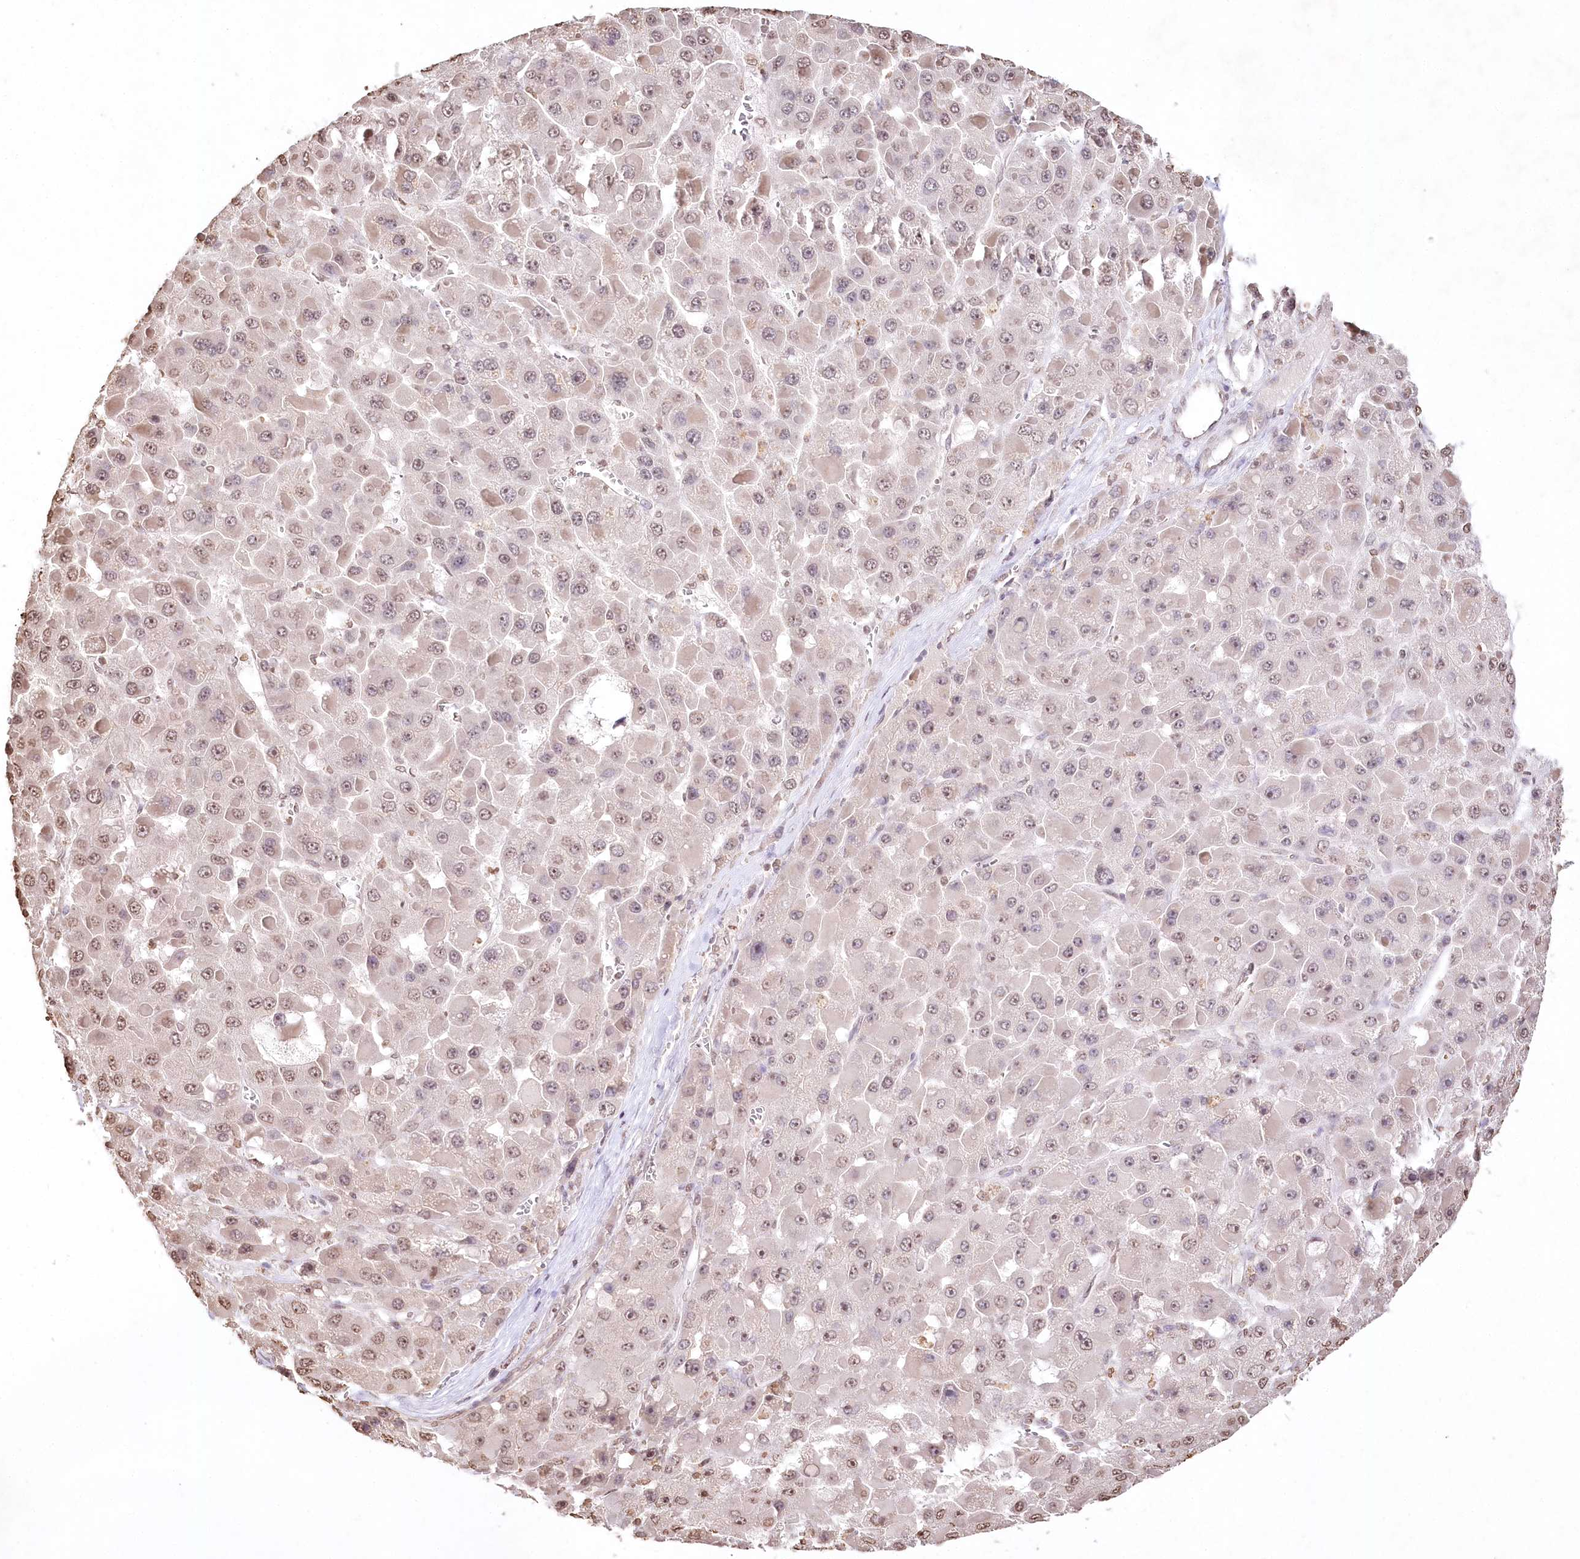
{"staining": {"intensity": "weak", "quantity": ">75%", "location": "nuclear"}, "tissue": "liver cancer", "cell_type": "Tumor cells", "image_type": "cancer", "snomed": [{"axis": "morphology", "description": "Carcinoma, Hepatocellular, NOS"}, {"axis": "topography", "description": "Liver"}], "caption": "Liver cancer tissue reveals weak nuclear staining in about >75% of tumor cells, visualized by immunohistochemistry.", "gene": "DMXL1", "patient": {"sex": "female", "age": 73}}